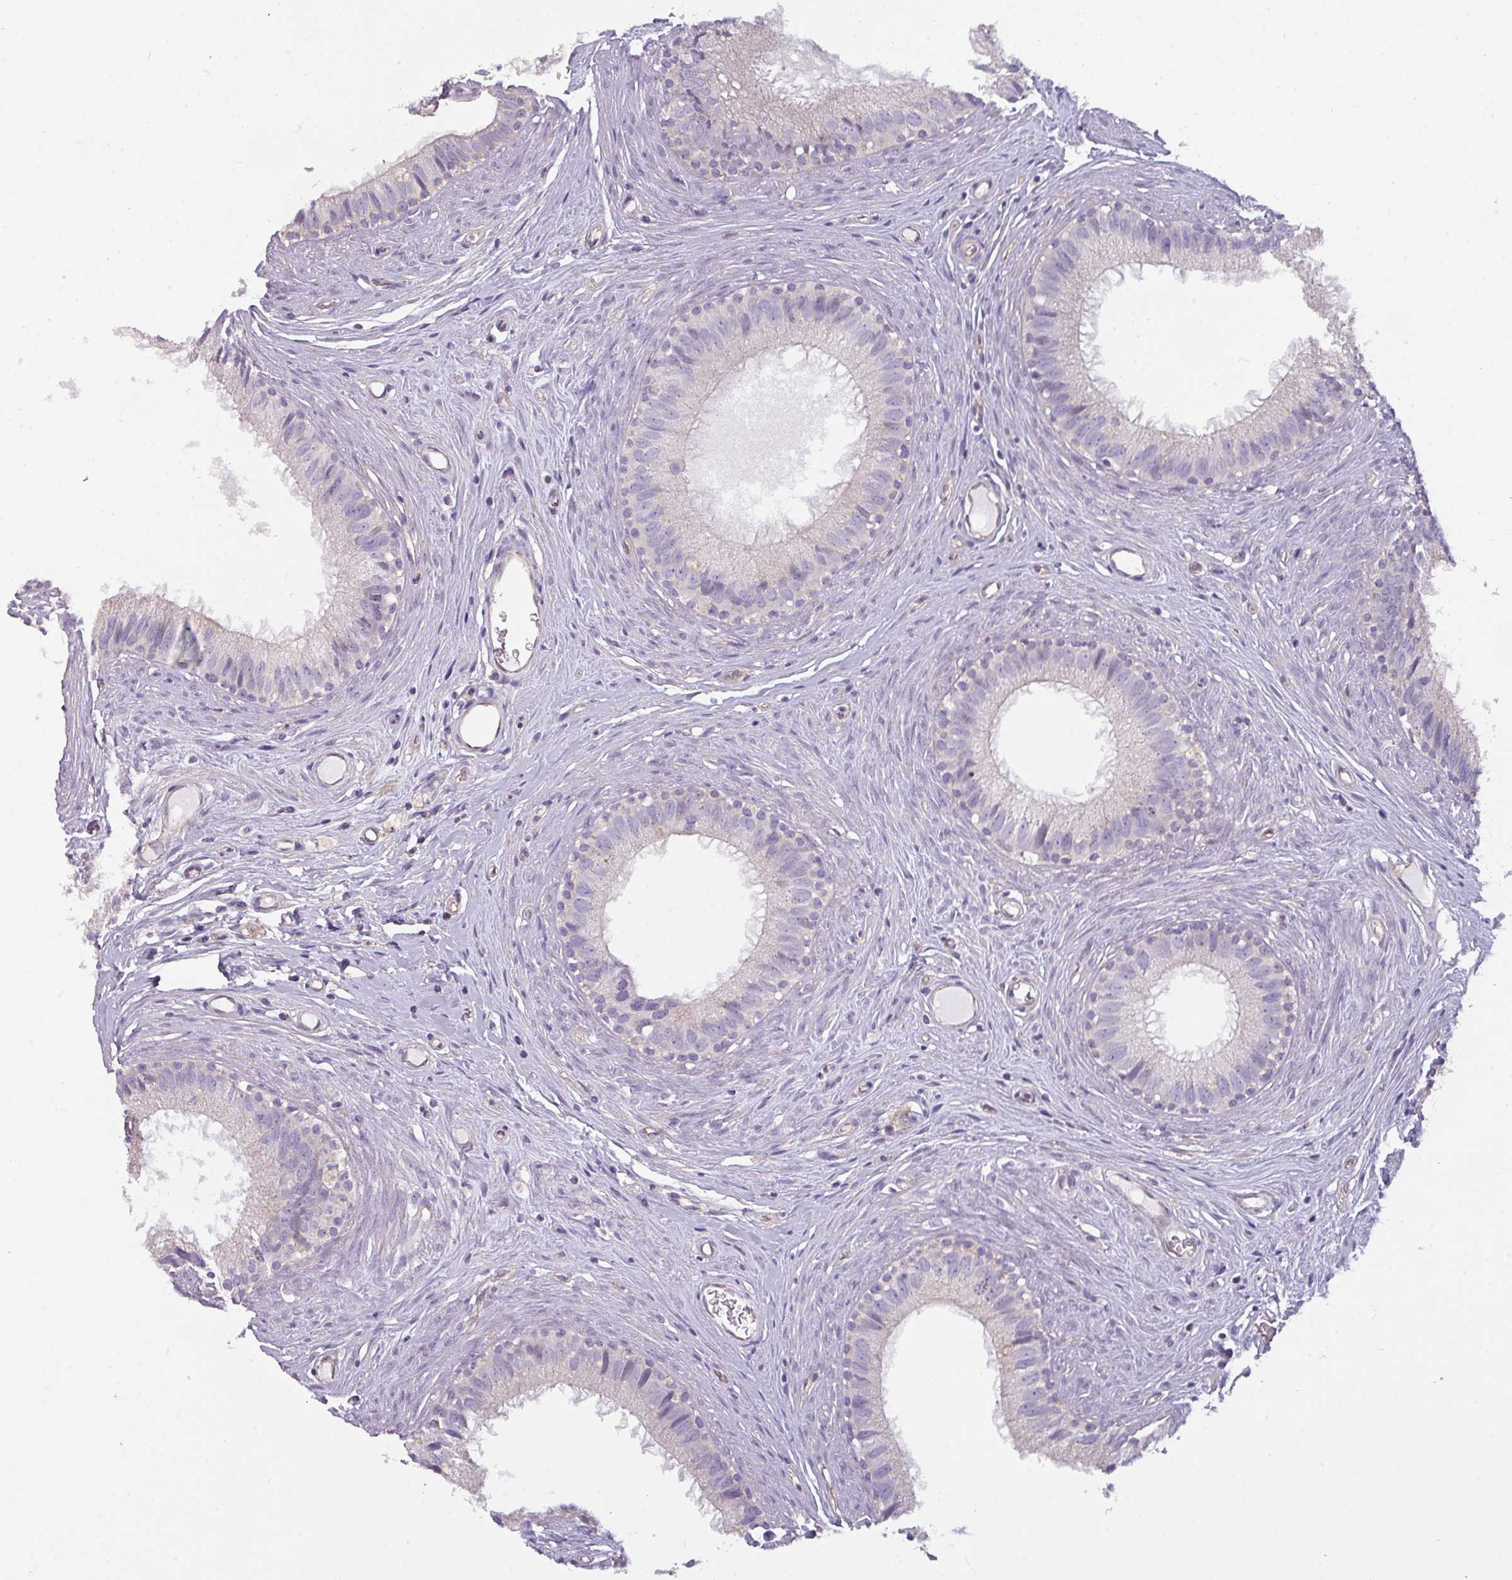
{"staining": {"intensity": "weak", "quantity": "25%-75%", "location": "cytoplasmic/membranous"}, "tissue": "epididymis", "cell_type": "Glandular cells", "image_type": "normal", "snomed": [{"axis": "morphology", "description": "Normal tissue, NOS"}, {"axis": "topography", "description": "Epididymis"}], "caption": "IHC (DAB) staining of benign epididymis reveals weak cytoplasmic/membranous protein positivity in approximately 25%-75% of glandular cells. The staining is performed using DAB (3,3'-diaminobenzidine) brown chromogen to label protein expression. The nuclei are counter-stained blue using hematoxylin.", "gene": "BUD23", "patient": {"sex": "male", "age": 80}}